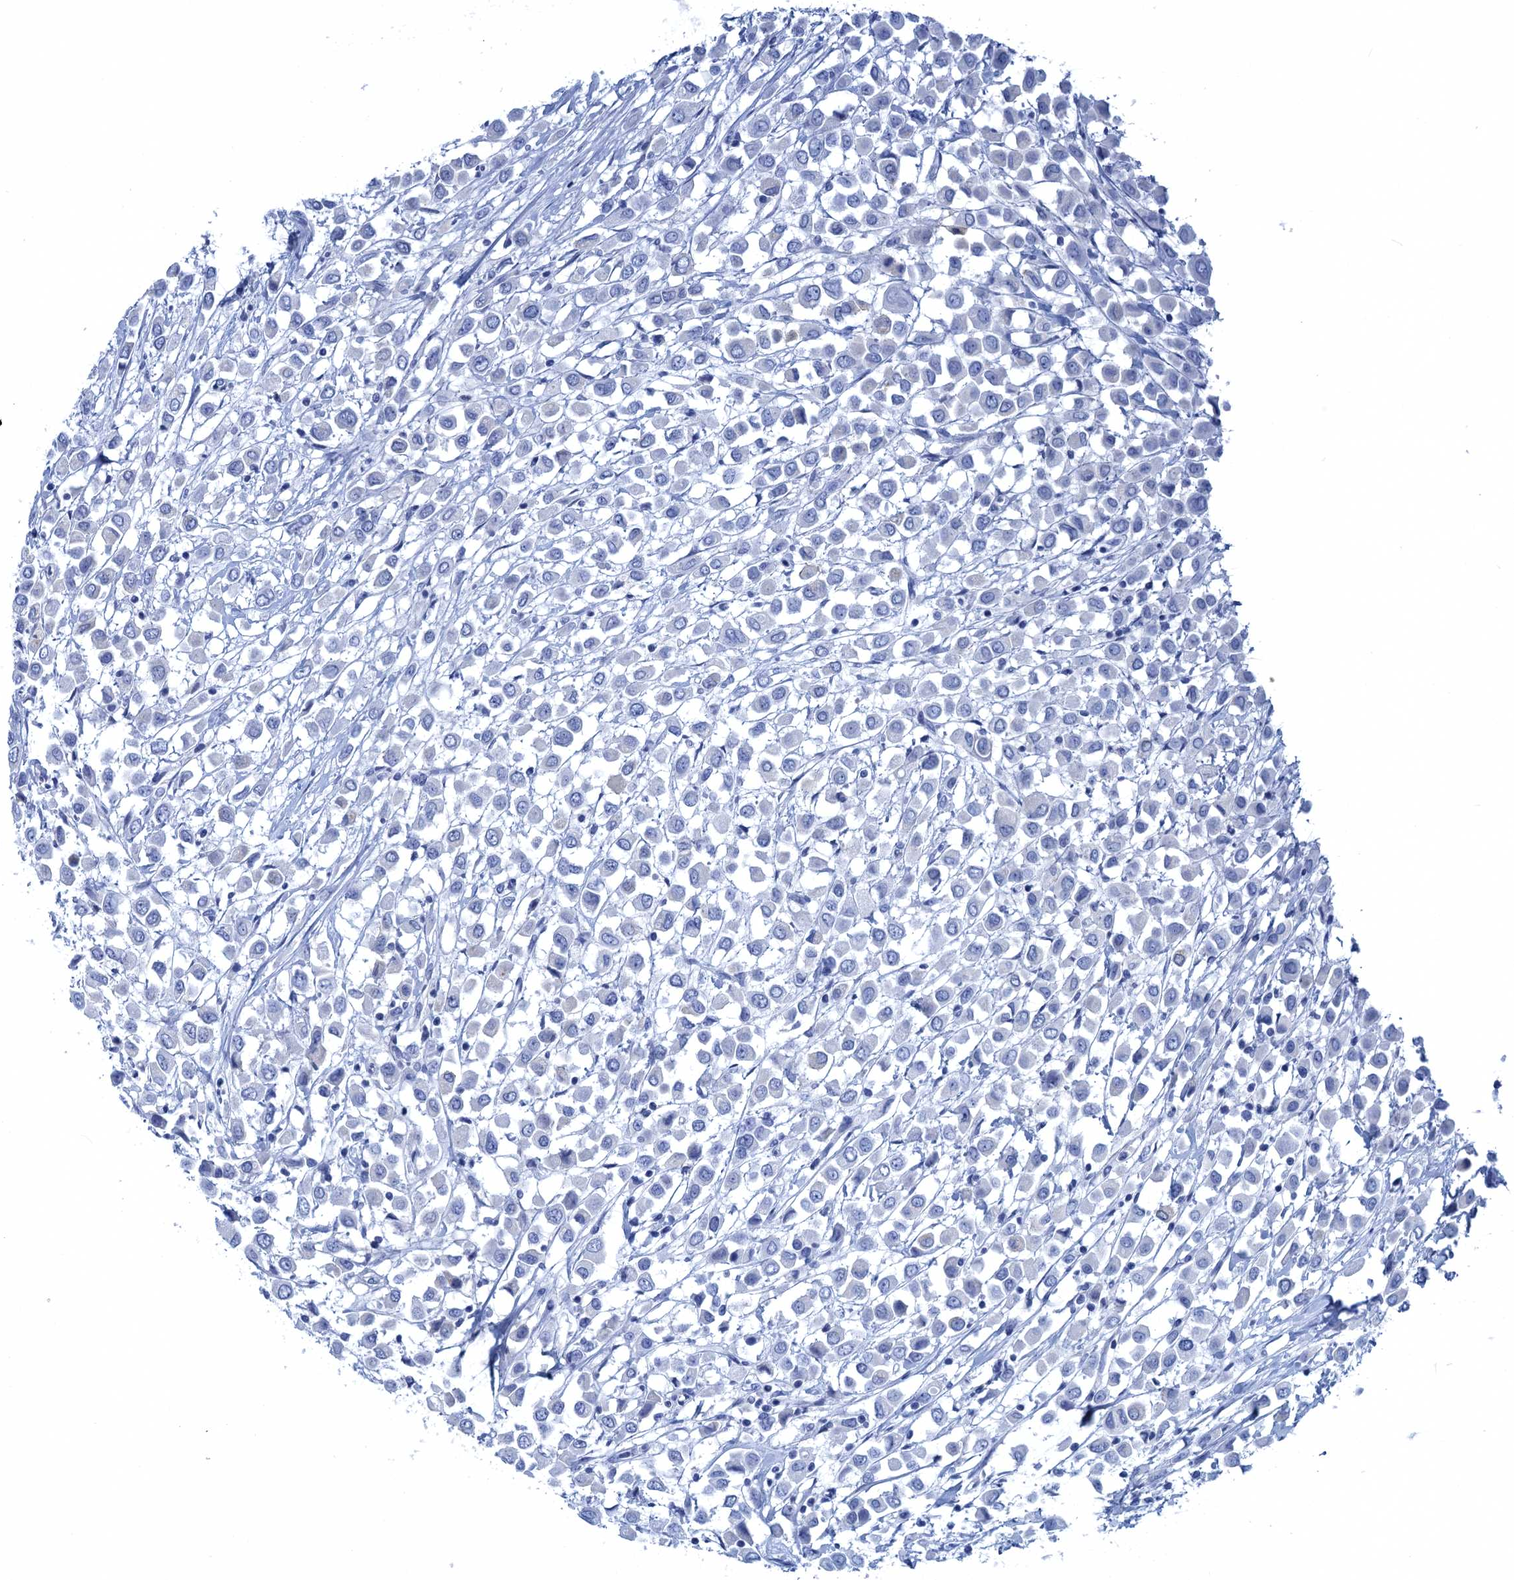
{"staining": {"intensity": "negative", "quantity": "none", "location": "none"}, "tissue": "breast cancer", "cell_type": "Tumor cells", "image_type": "cancer", "snomed": [{"axis": "morphology", "description": "Duct carcinoma"}, {"axis": "topography", "description": "Breast"}], "caption": "Breast invasive ductal carcinoma was stained to show a protein in brown. There is no significant expression in tumor cells.", "gene": "CALML5", "patient": {"sex": "female", "age": 61}}